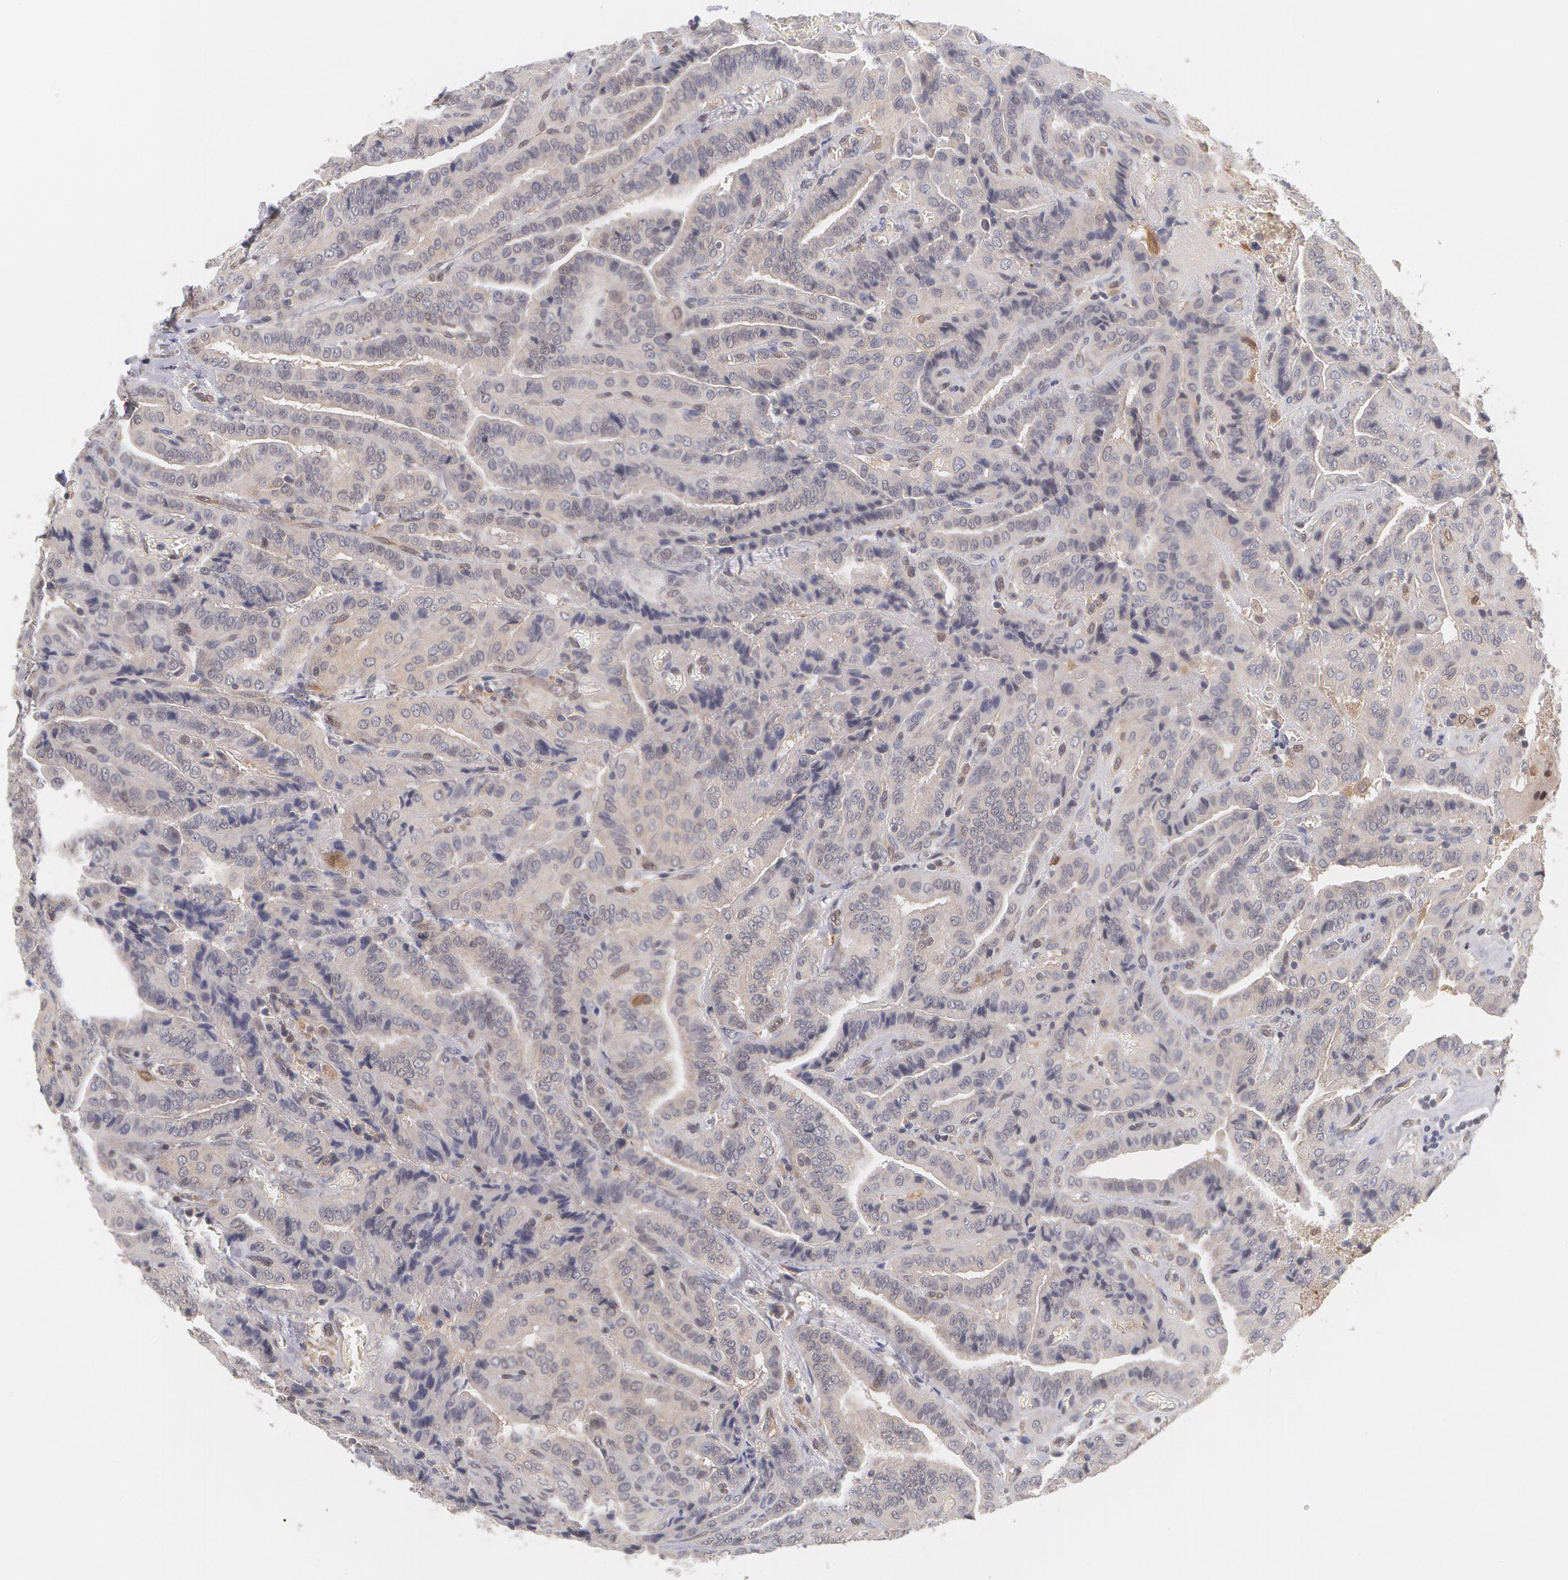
{"staining": {"intensity": "negative", "quantity": "none", "location": "none"}, "tissue": "thyroid cancer", "cell_type": "Tumor cells", "image_type": "cancer", "snomed": [{"axis": "morphology", "description": "Papillary adenocarcinoma, NOS"}, {"axis": "topography", "description": "Thyroid gland"}], "caption": "A histopathology image of thyroid cancer (papillary adenocarcinoma) stained for a protein reveals no brown staining in tumor cells.", "gene": "TXNRD1", "patient": {"sex": "female", "age": 71}}